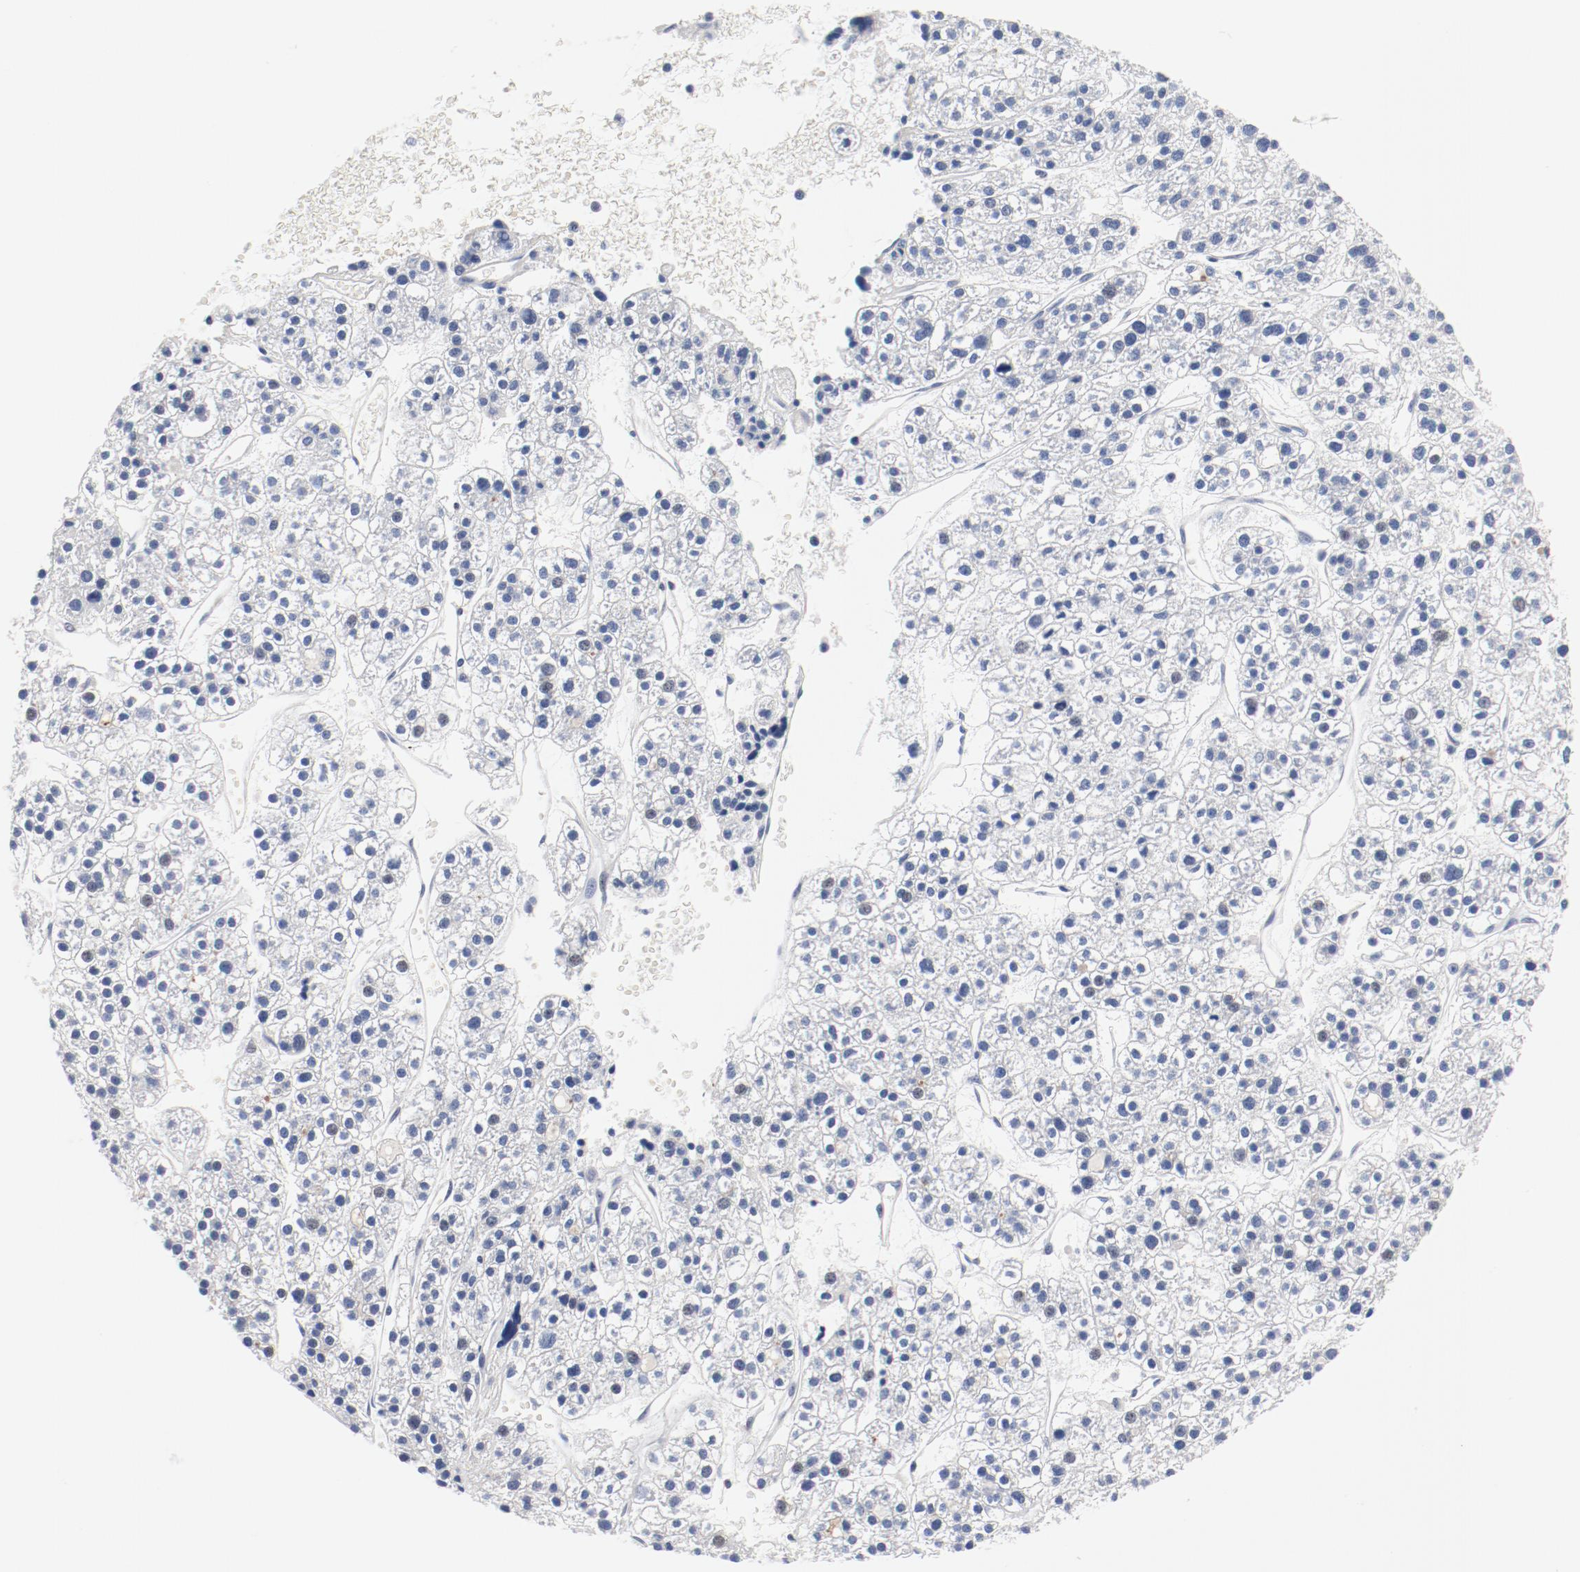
{"staining": {"intensity": "negative", "quantity": "none", "location": "none"}, "tissue": "liver cancer", "cell_type": "Tumor cells", "image_type": "cancer", "snomed": [{"axis": "morphology", "description": "Carcinoma, Hepatocellular, NOS"}, {"axis": "topography", "description": "Liver"}], "caption": "Human liver cancer (hepatocellular carcinoma) stained for a protein using IHC displays no staining in tumor cells.", "gene": "GPR143", "patient": {"sex": "female", "age": 85}}